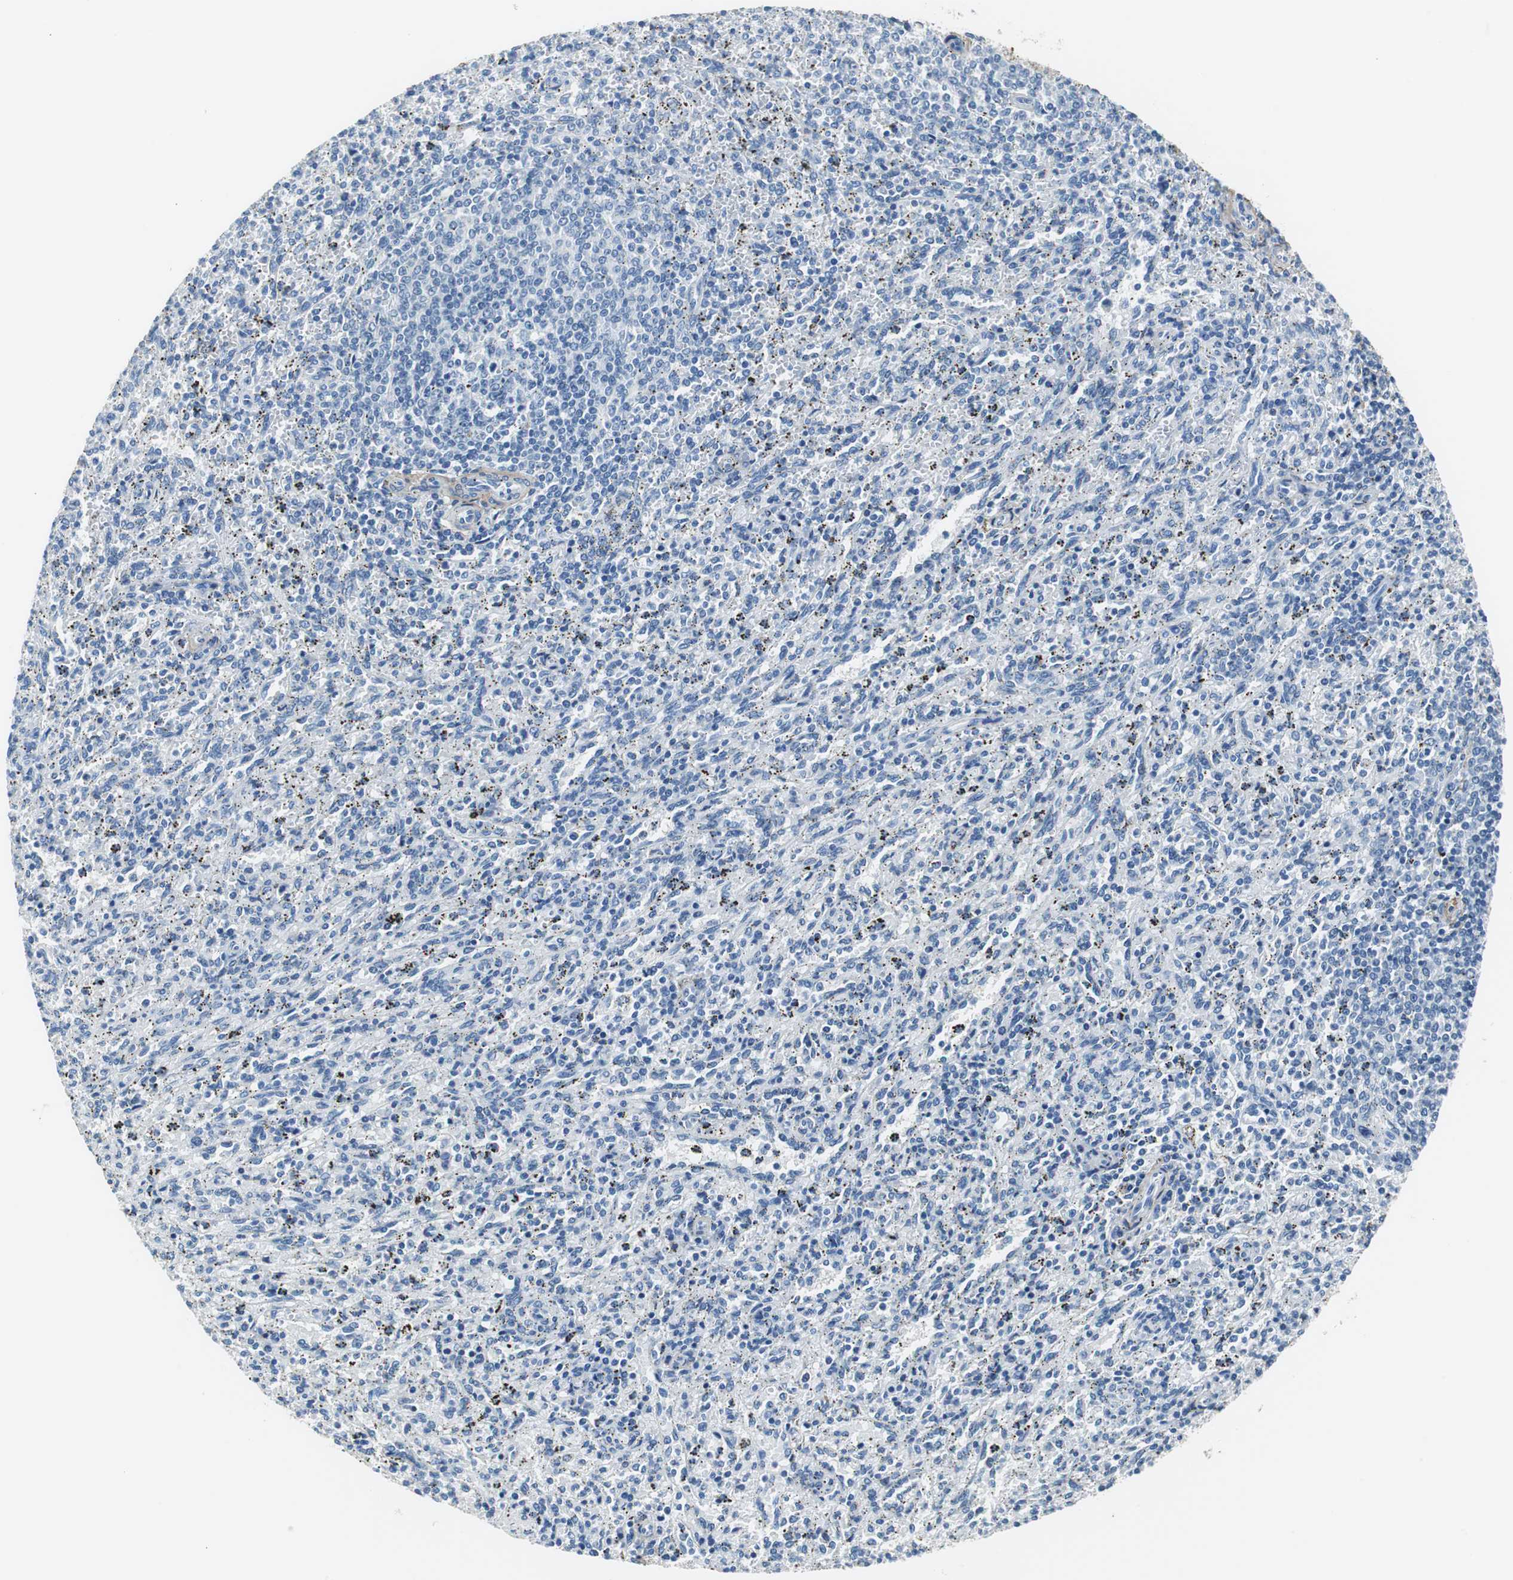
{"staining": {"intensity": "negative", "quantity": "none", "location": "none"}, "tissue": "spleen", "cell_type": "Cells in red pulp", "image_type": "normal", "snomed": [{"axis": "morphology", "description": "Normal tissue, NOS"}, {"axis": "topography", "description": "Spleen"}], "caption": "Immunohistochemistry micrograph of normal human spleen stained for a protein (brown), which shows no positivity in cells in red pulp.", "gene": "MUC7", "patient": {"sex": "female", "age": 10}}